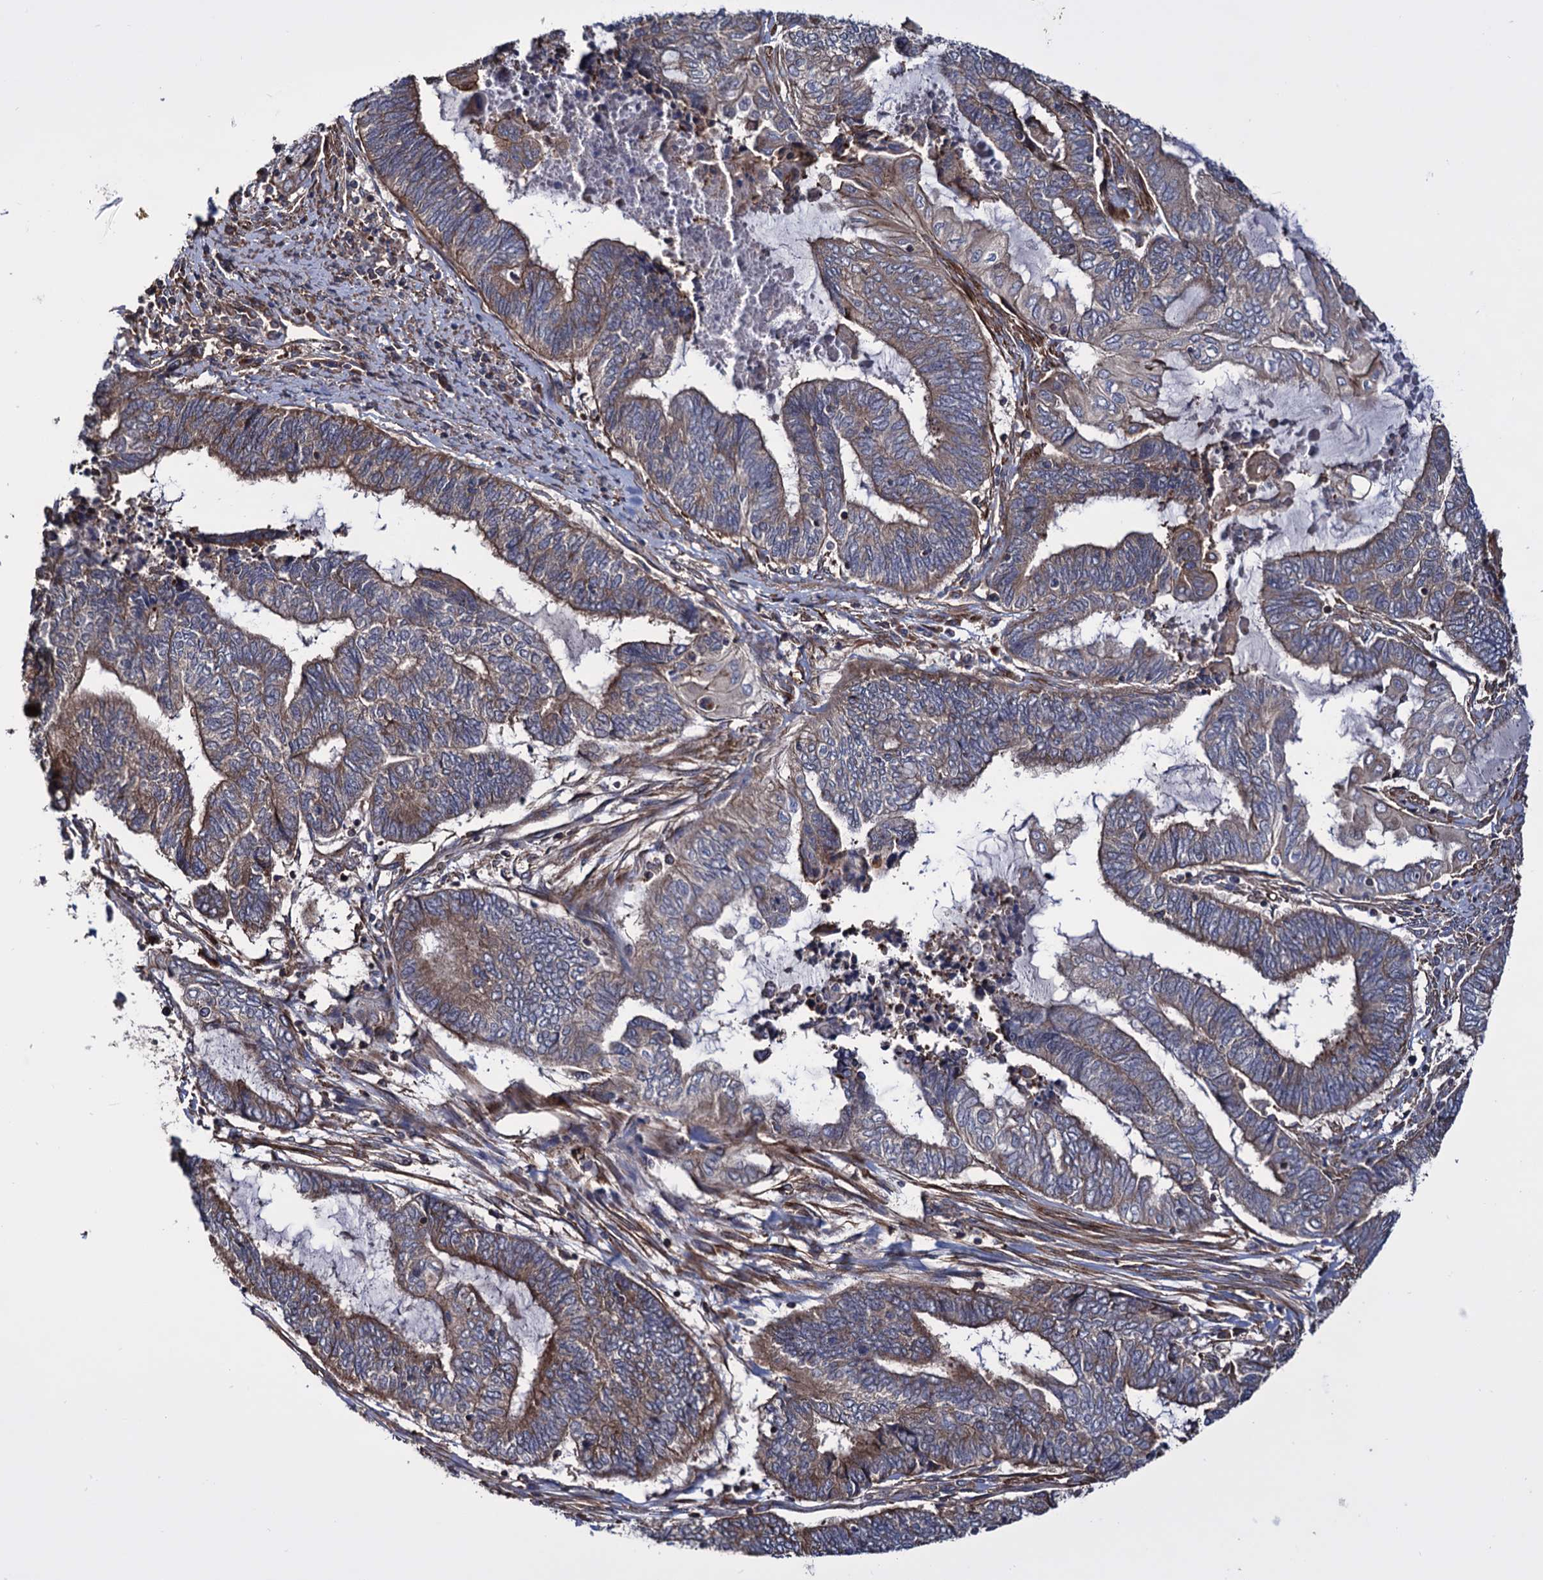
{"staining": {"intensity": "moderate", "quantity": ">75%", "location": "cytoplasmic/membranous"}, "tissue": "endometrial cancer", "cell_type": "Tumor cells", "image_type": "cancer", "snomed": [{"axis": "morphology", "description": "Adenocarcinoma, NOS"}, {"axis": "topography", "description": "Uterus"}, {"axis": "topography", "description": "Endometrium"}], "caption": "DAB immunohistochemical staining of endometrial cancer (adenocarcinoma) displays moderate cytoplasmic/membranous protein expression in about >75% of tumor cells.", "gene": "FERMT2", "patient": {"sex": "female", "age": 70}}